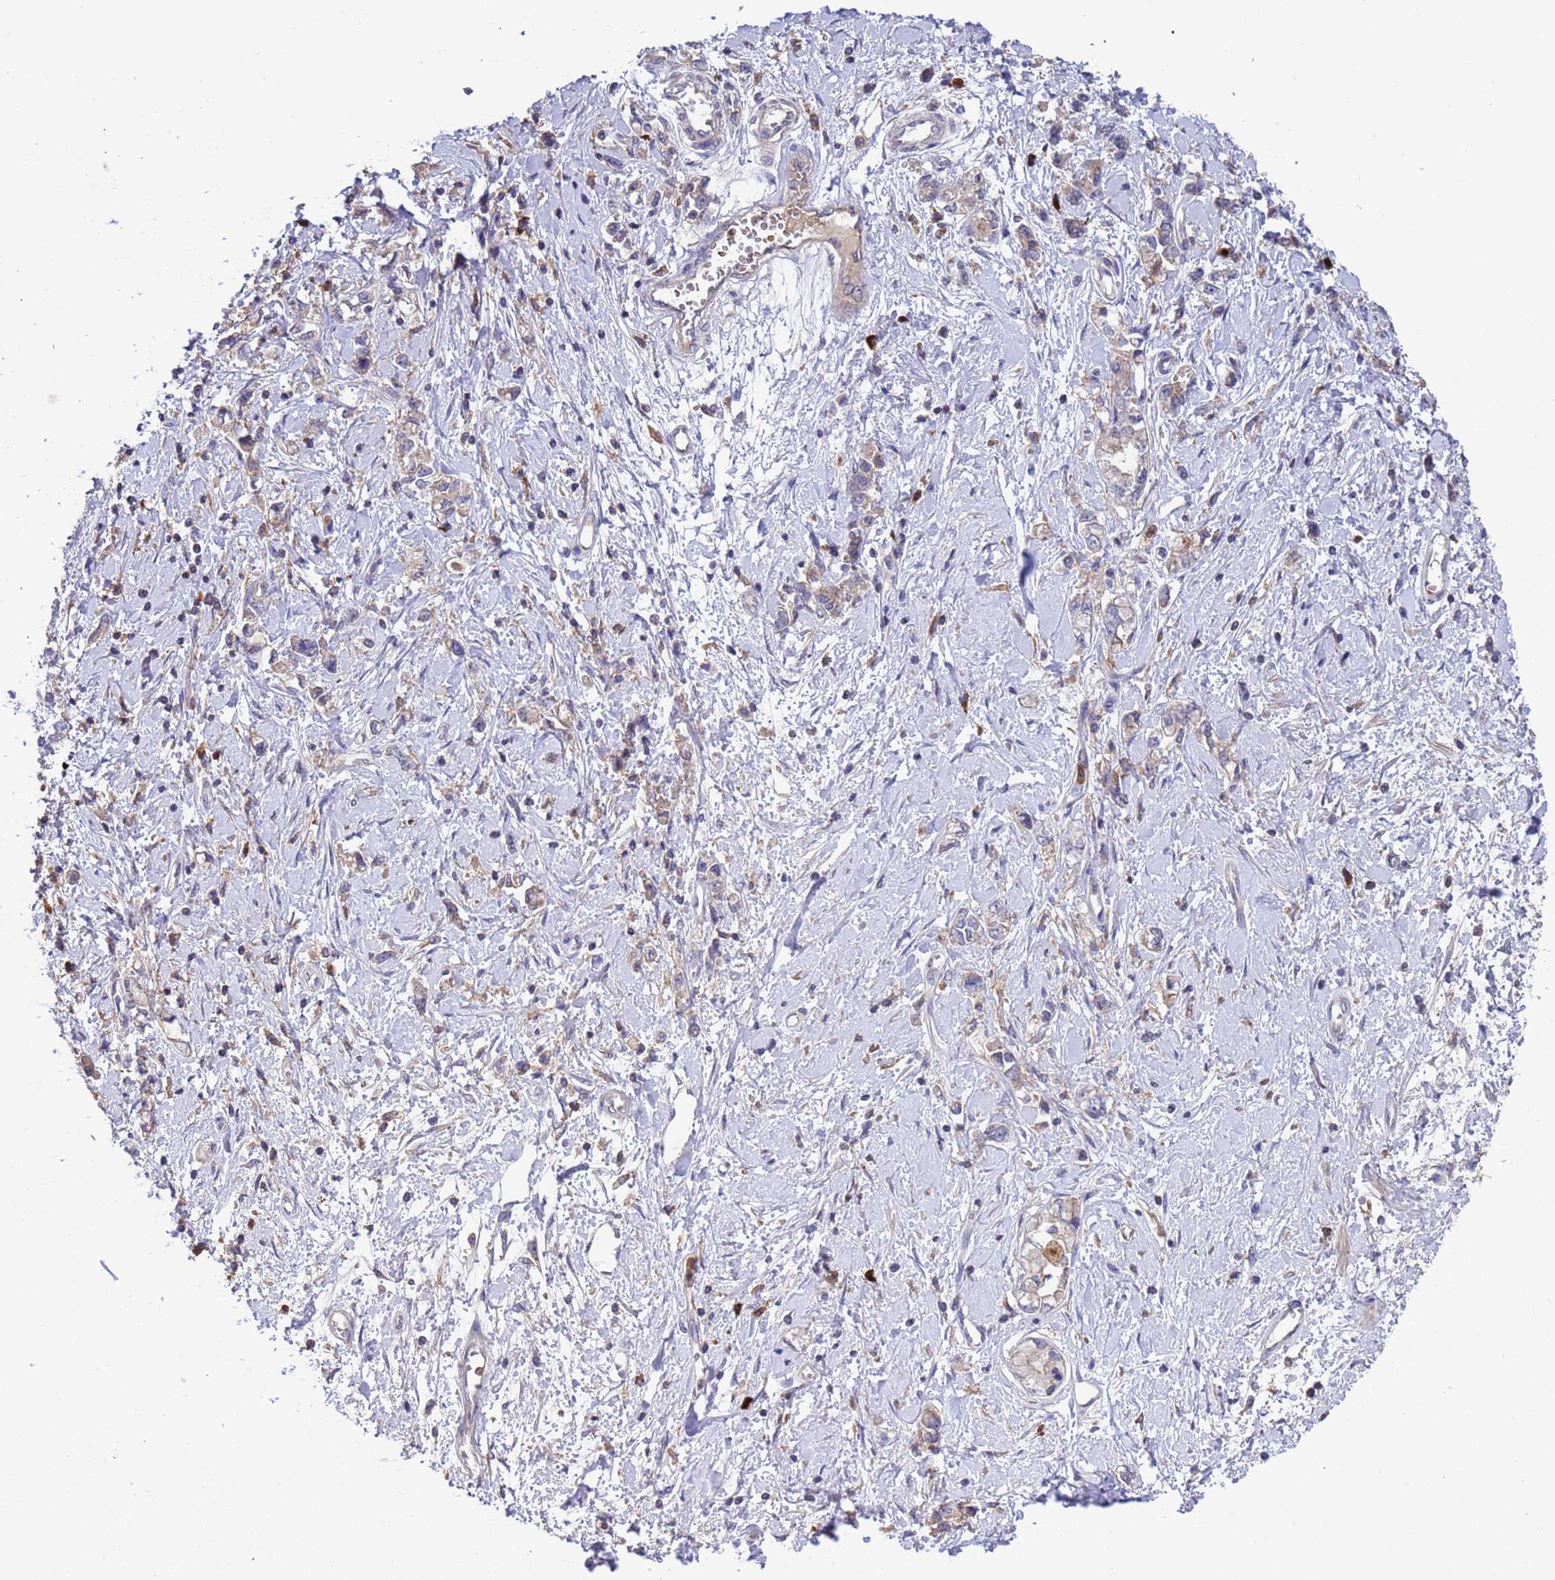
{"staining": {"intensity": "negative", "quantity": "none", "location": "none"}, "tissue": "stomach cancer", "cell_type": "Tumor cells", "image_type": "cancer", "snomed": [{"axis": "morphology", "description": "Adenocarcinoma, NOS"}, {"axis": "topography", "description": "Stomach"}], "caption": "There is no significant positivity in tumor cells of adenocarcinoma (stomach). Nuclei are stained in blue.", "gene": "AMPD3", "patient": {"sex": "female", "age": 76}}